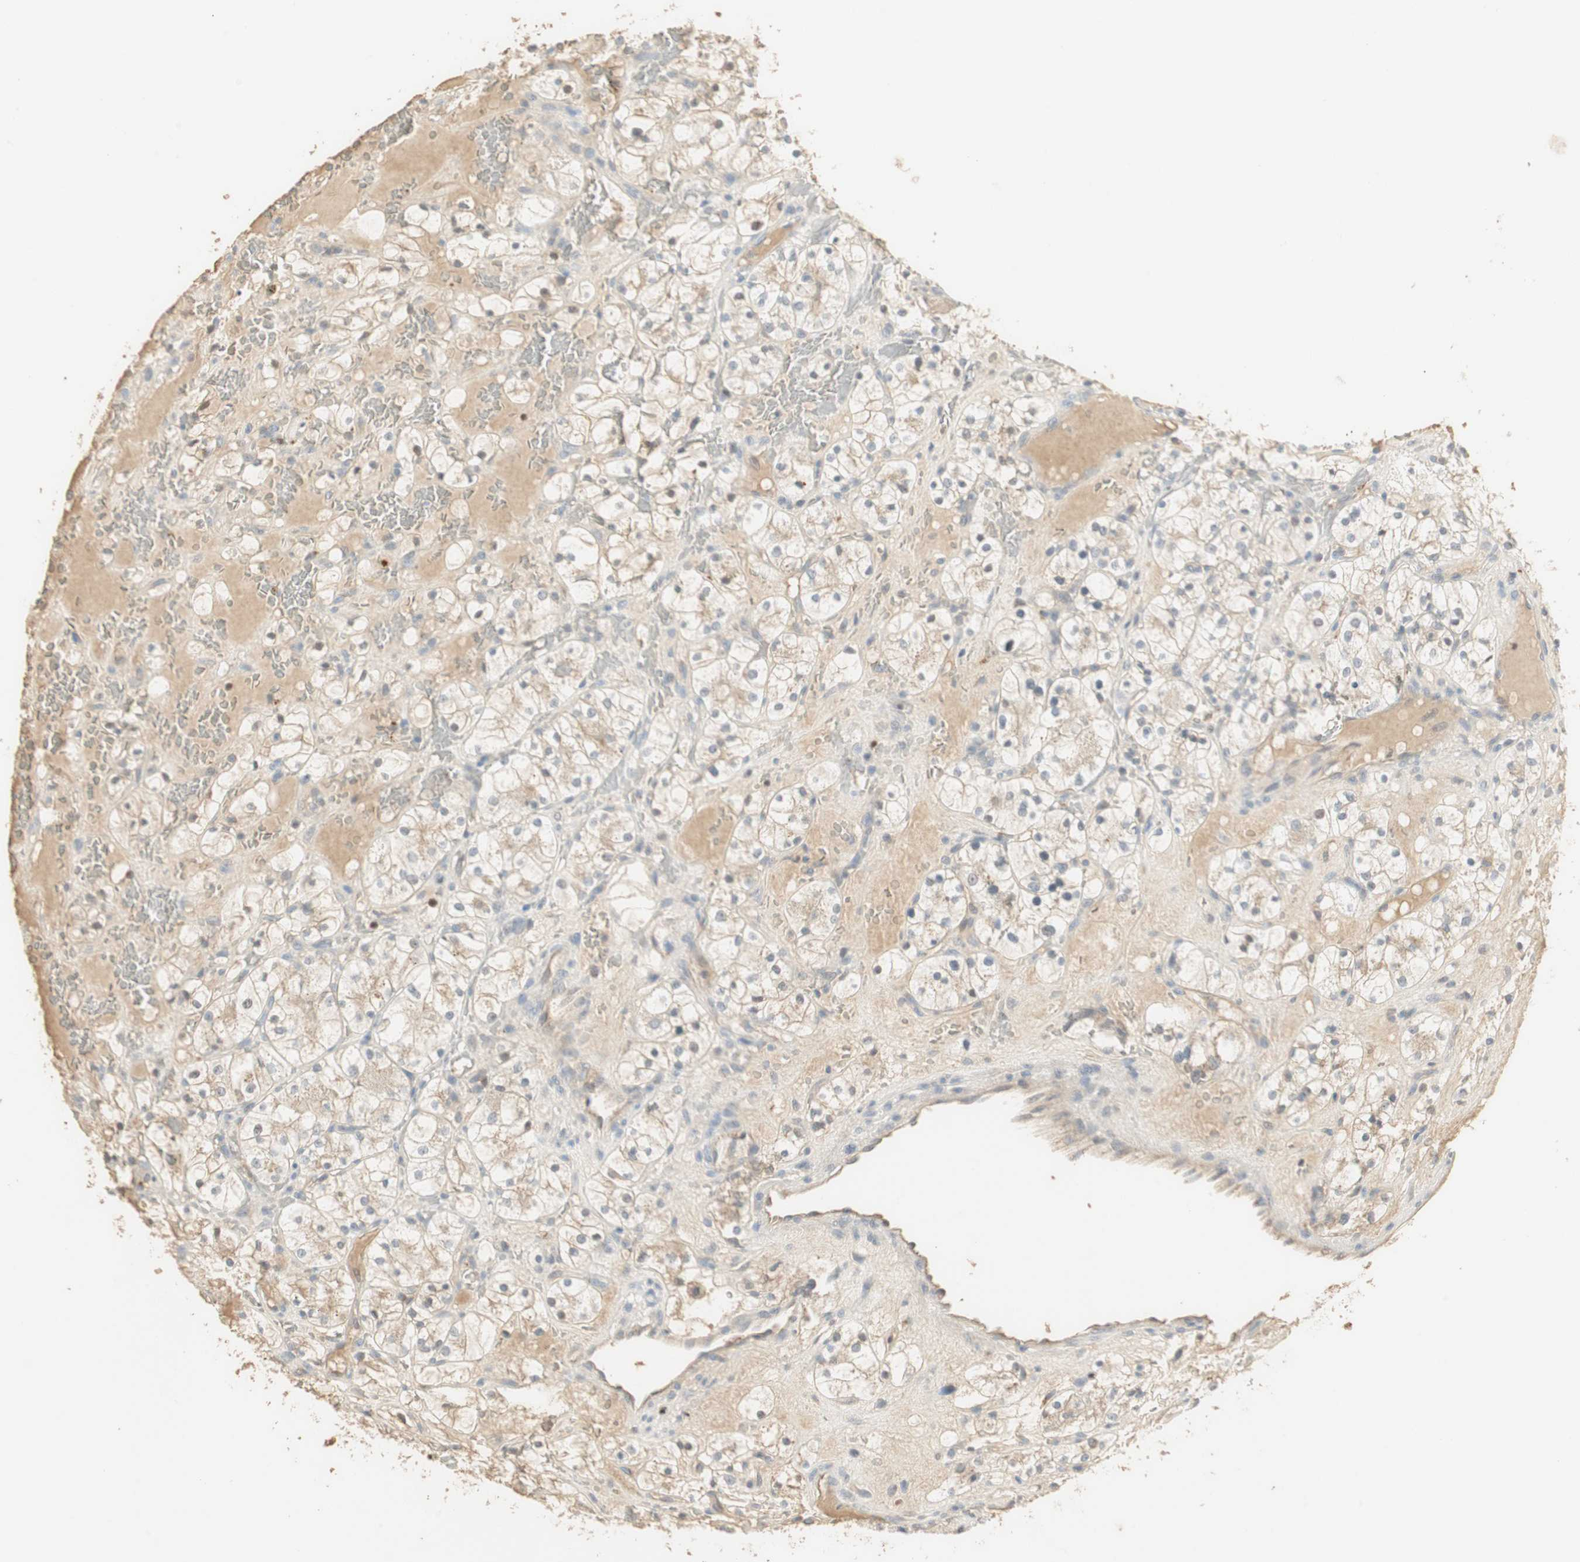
{"staining": {"intensity": "weak", "quantity": "<25%", "location": "cytoplasmic/membranous"}, "tissue": "renal cancer", "cell_type": "Tumor cells", "image_type": "cancer", "snomed": [{"axis": "morphology", "description": "Adenocarcinoma, NOS"}, {"axis": "topography", "description": "Kidney"}], "caption": "Immunohistochemical staining of adenocarcinoma (renal) exhibits no significant expression in tumor cells.", "gene": "RUNX2", "patient": {"sex": "female", "age": 60}}